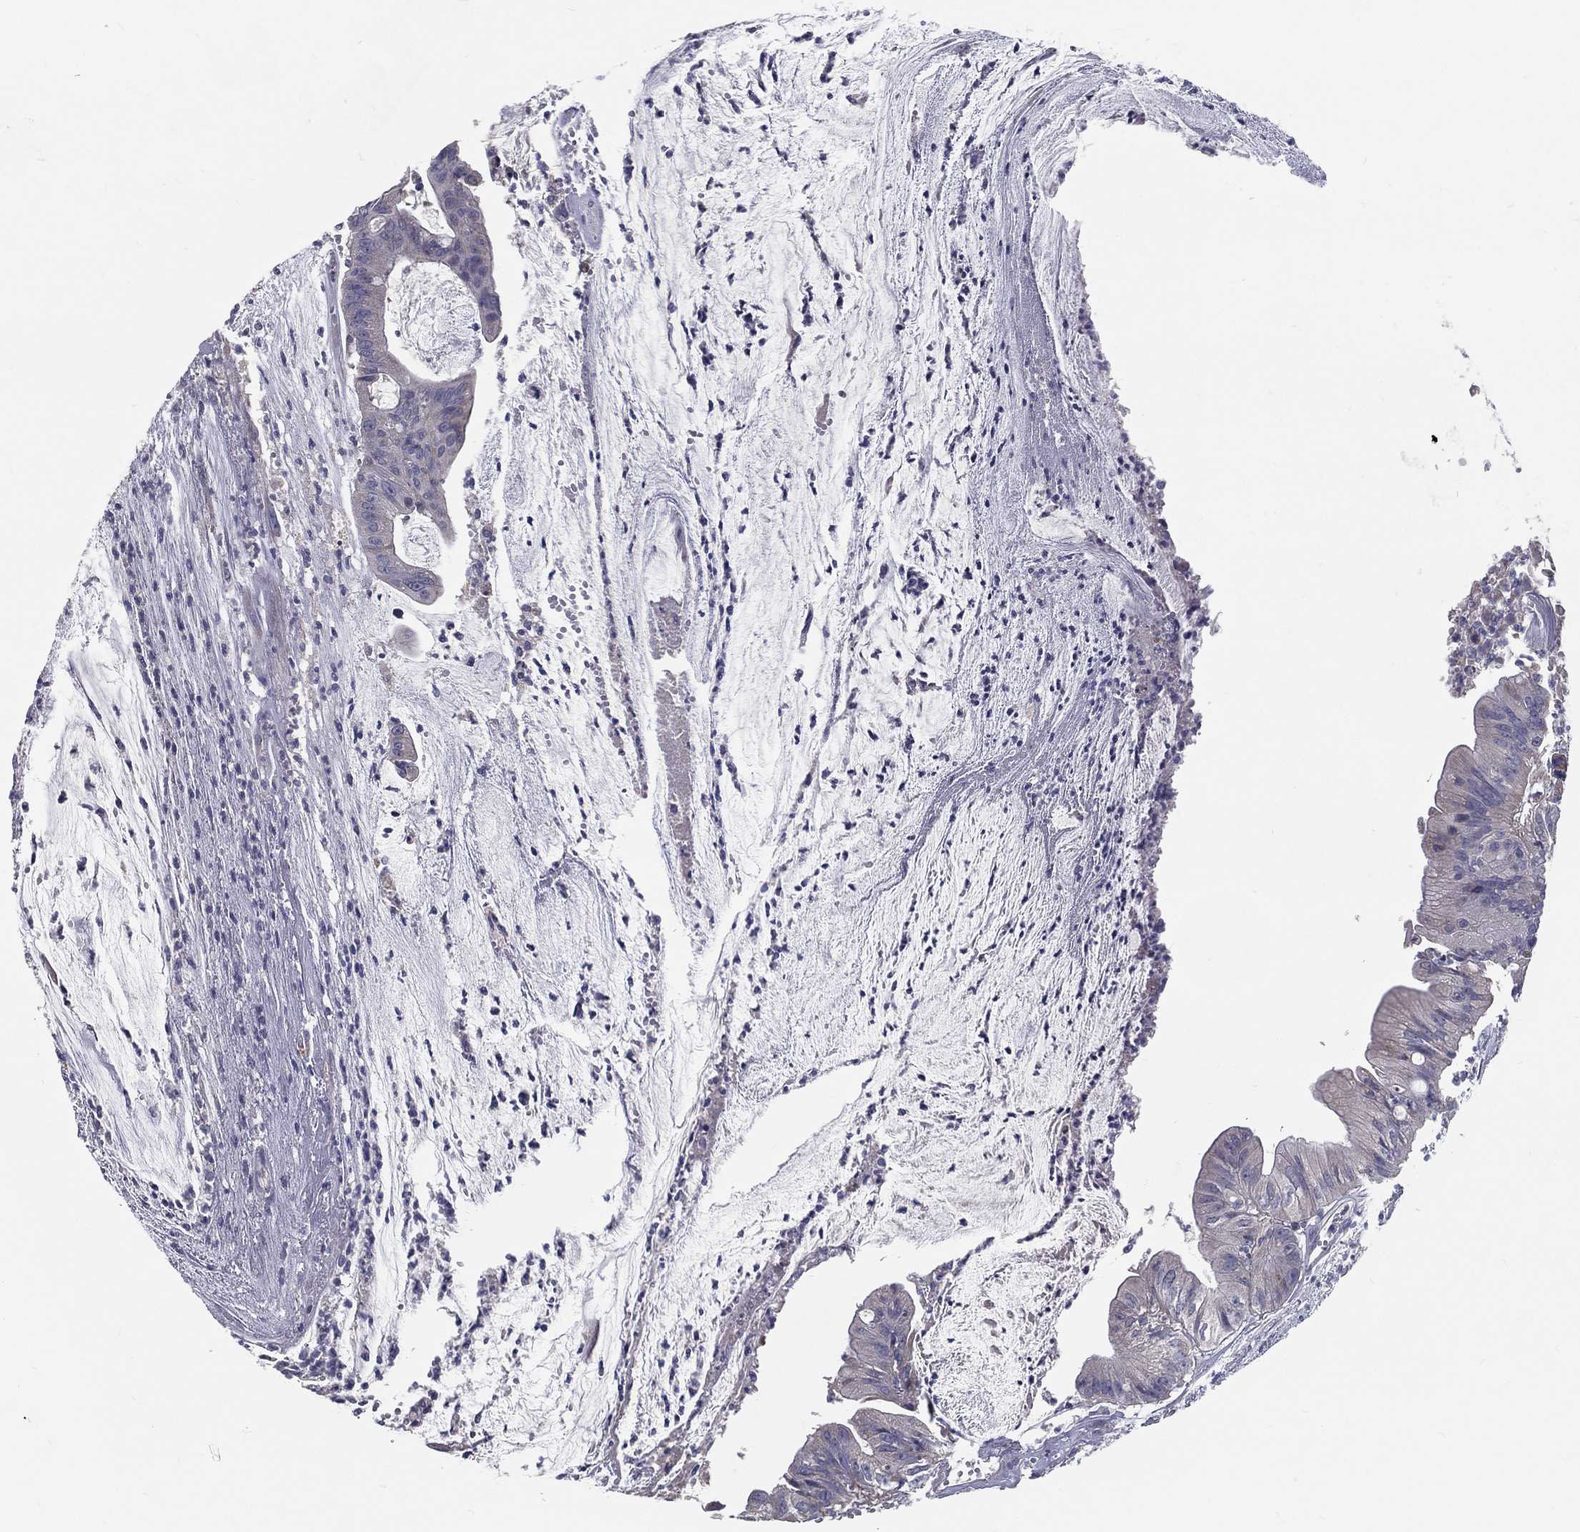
{"staining": {"intensity": "negative", "quantity": "none", "location": "none"}, "tissue": "colorectal cancer", "cell_type": "Tumor cells", "image_type": "cancer", "snomed": [{"axis": "morphology", "description": "Adenocarcinoma, NOS"}, {"axis": "topography", "description": "Colon"}], "caption": "Micrograph shows no protein staining in tumor cells of adenocarcinoma (colorectal) tissue. (DAB IHC with hematoxylin counter stain).", "gene": "PCSK1", "patient": {"sex": "female", "age": 69}}